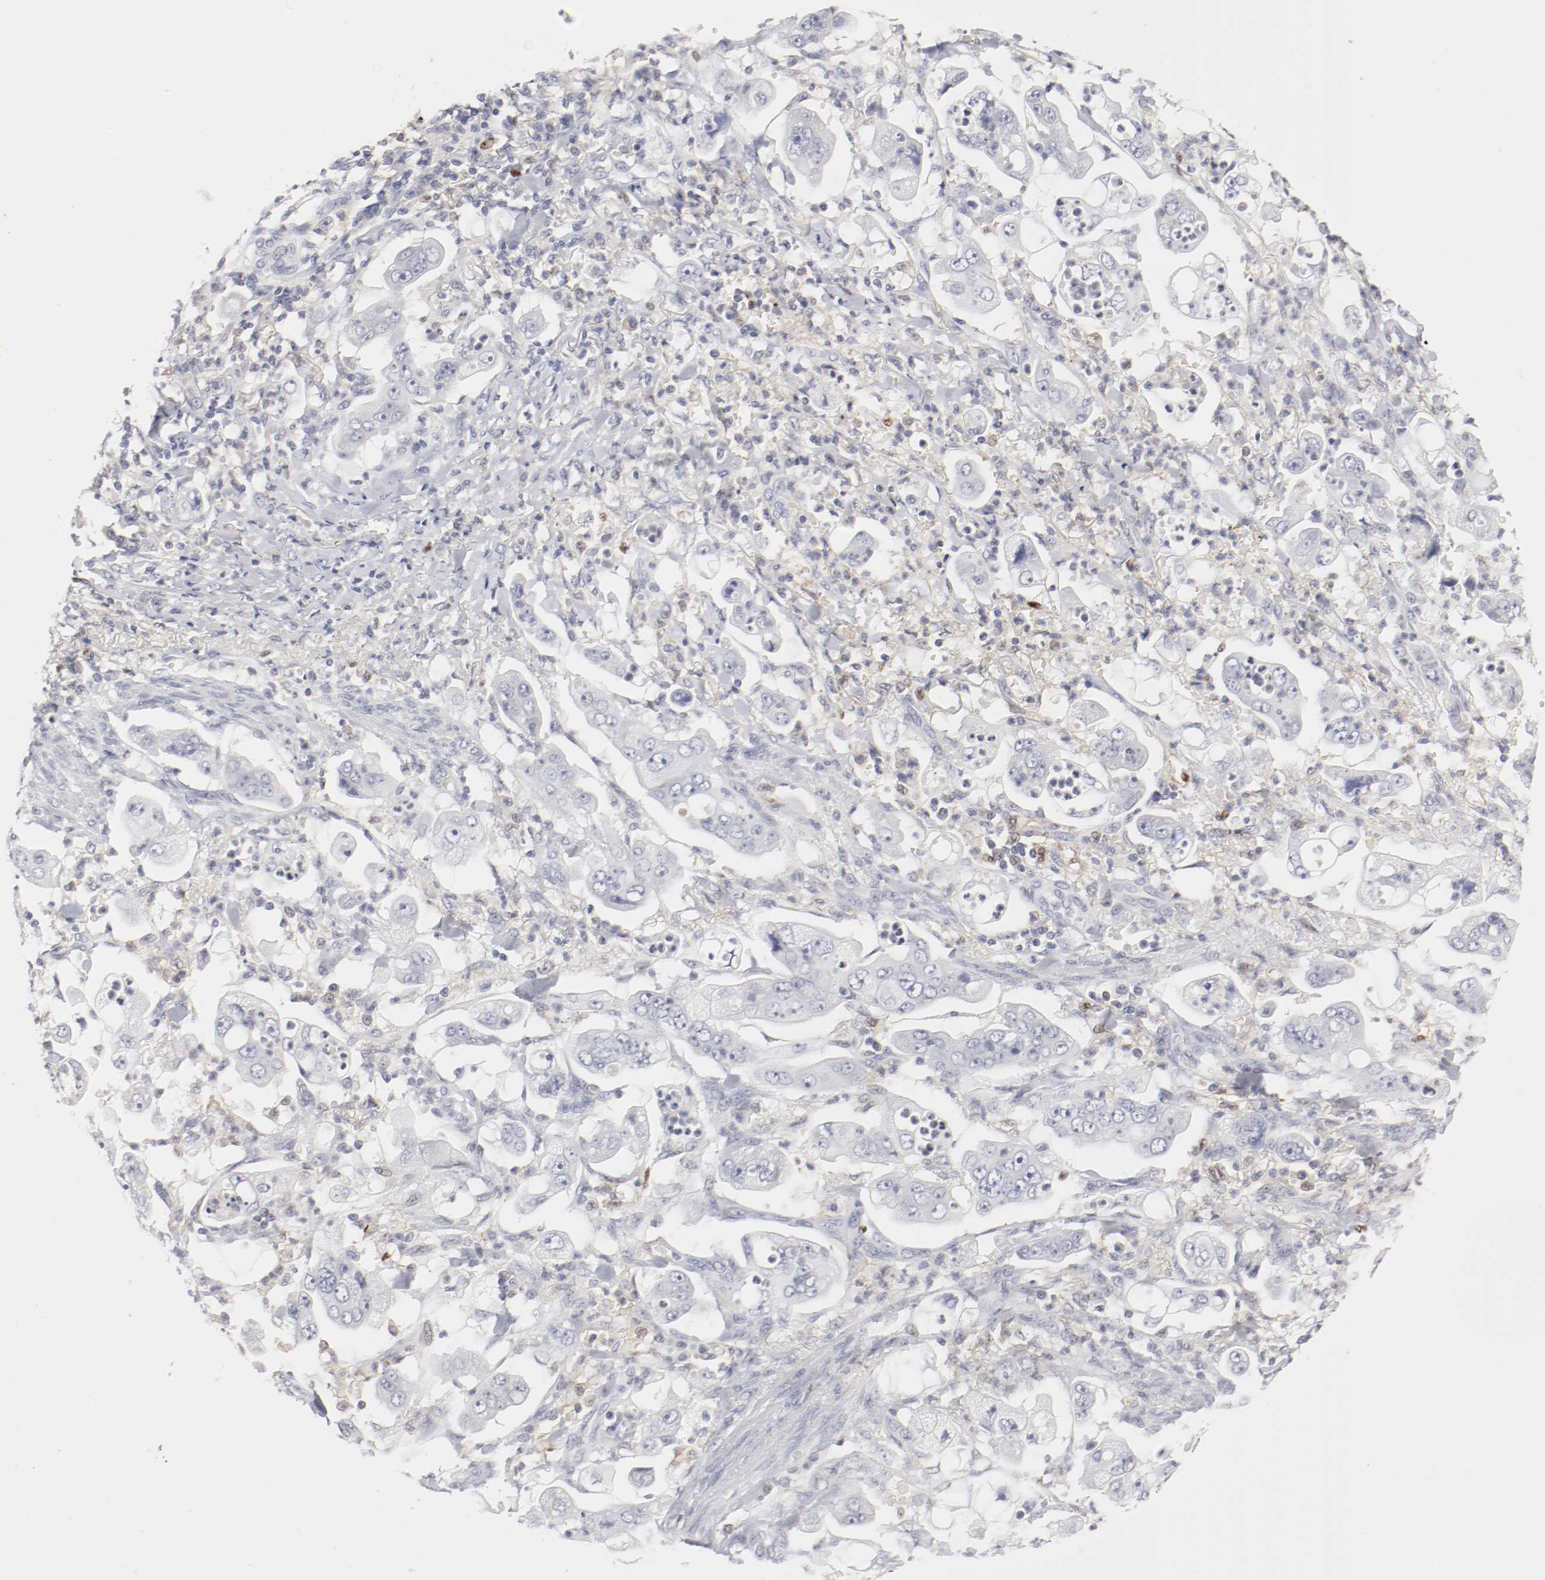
{"staining": {"intensity": "negative", "quantity": "none", "location": "none"}, "tissue": "stomach cancer", "cell_type": "Tumor cells", "image_type": "cancer", "snomed": [{"axis": "morphology", "description": "Adenocarcinoma, NOS"}, {"axis": "topography", "description": "Stomach"}], "caption": "Stomach cancer was stained to show a protein in brown. There is no significant positivity in tumor cells. (DAB (3,3'-diaminobenzidine) IHC, high magnification).", "gene": "ITGAX", "patient": {"sex": "male", "age": 62}}